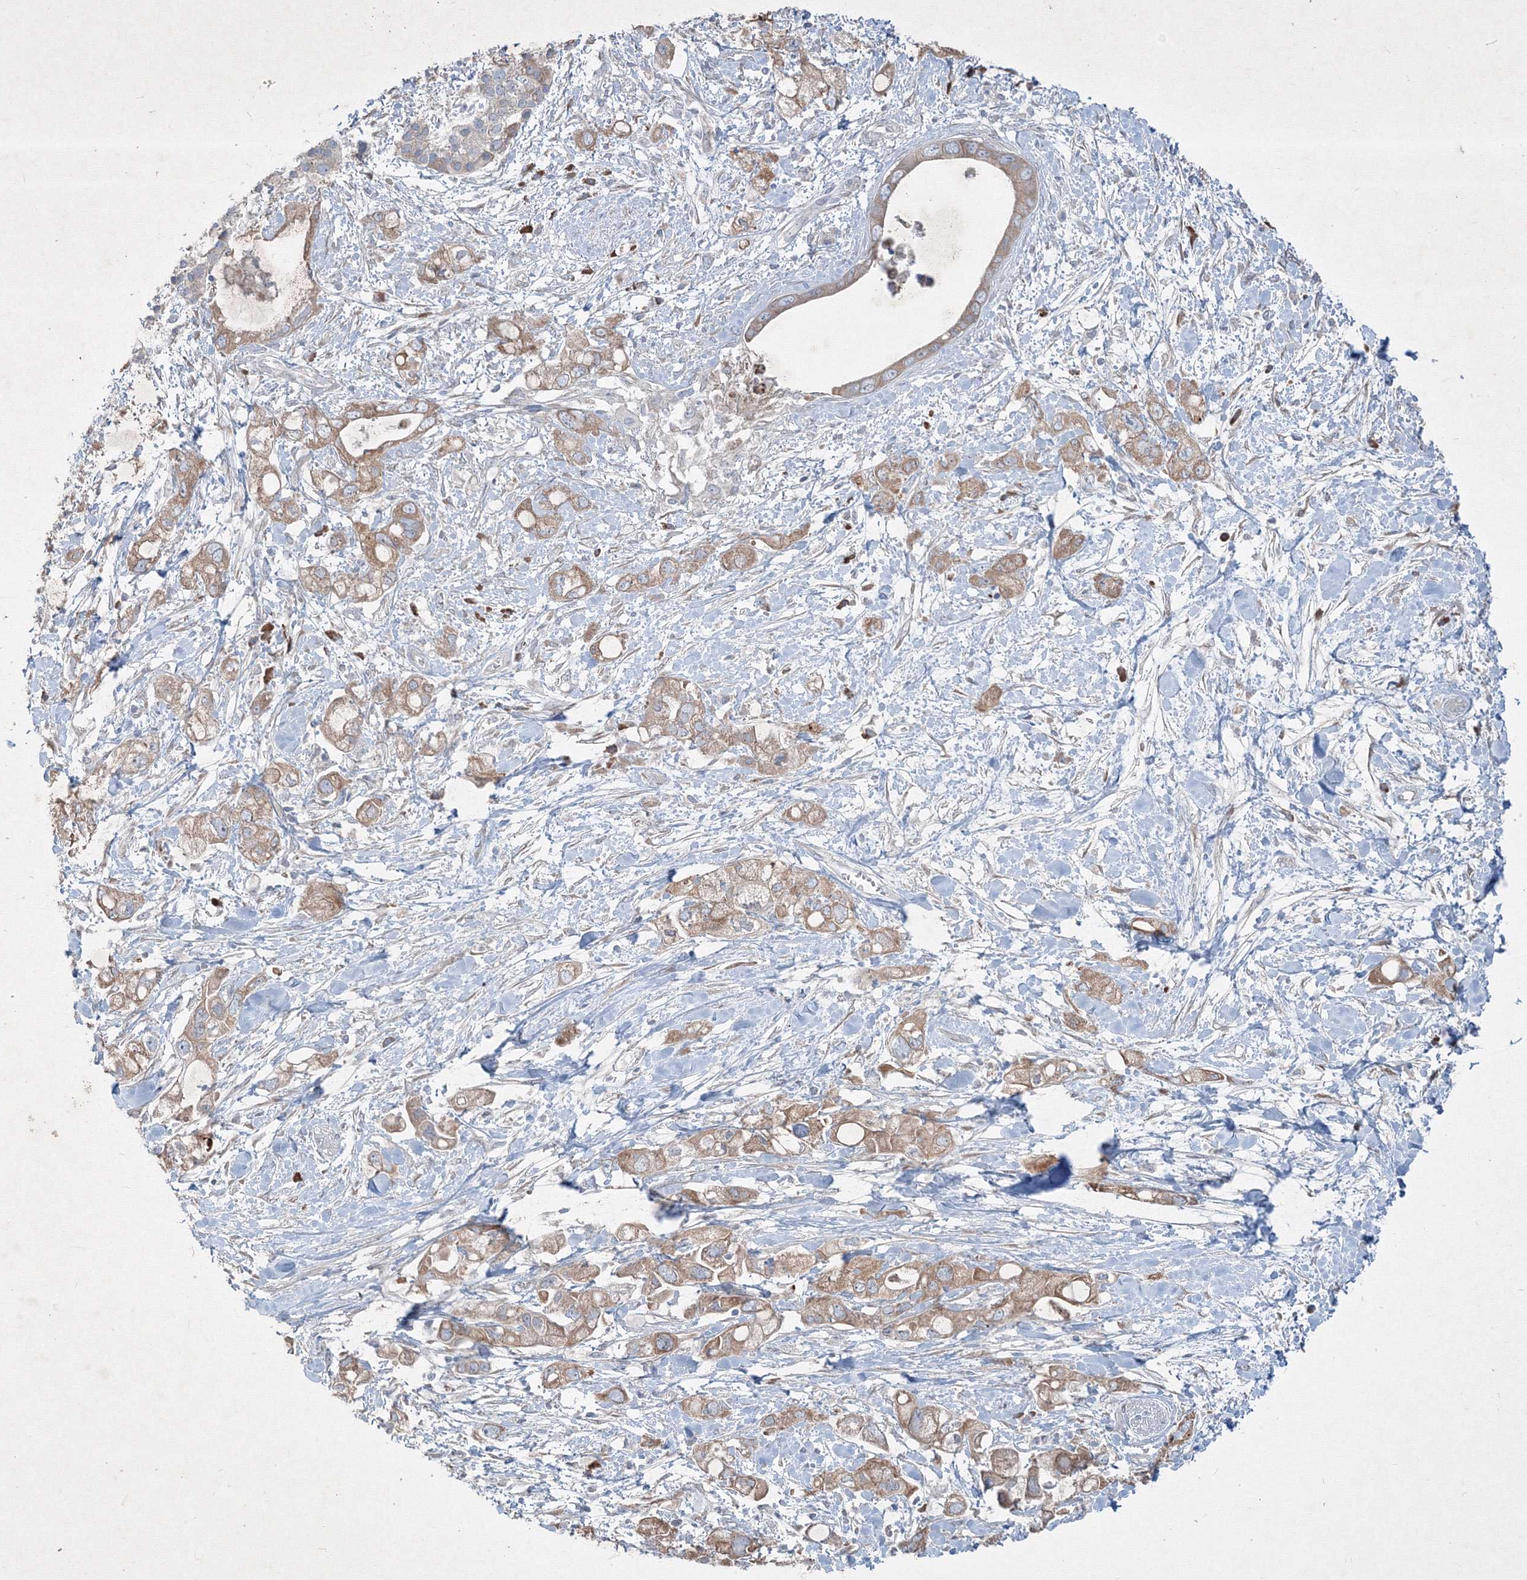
{"staining": {"intensity": "moderate", "quantity": ">75%", "location": "cytoplasmic/membranous"}, "tissue": "pancreatic cancer", "cell_type": "Tumor cells", "image_type": "cancer", "snomed": [{"axis": "morphology", "description": "Adenocarcinoma, NOS"}, {"axis": "topography", "description": "Pancreas"}], "caption": "About >75% of tumor cells in pancreatic cancer reveal moderate cytoplasmic/membranous protein positivity as visualized by brown immunohistochemical staining.", "gene": "IFNAR1", "patient": {"sex": "female", "age": 56}}